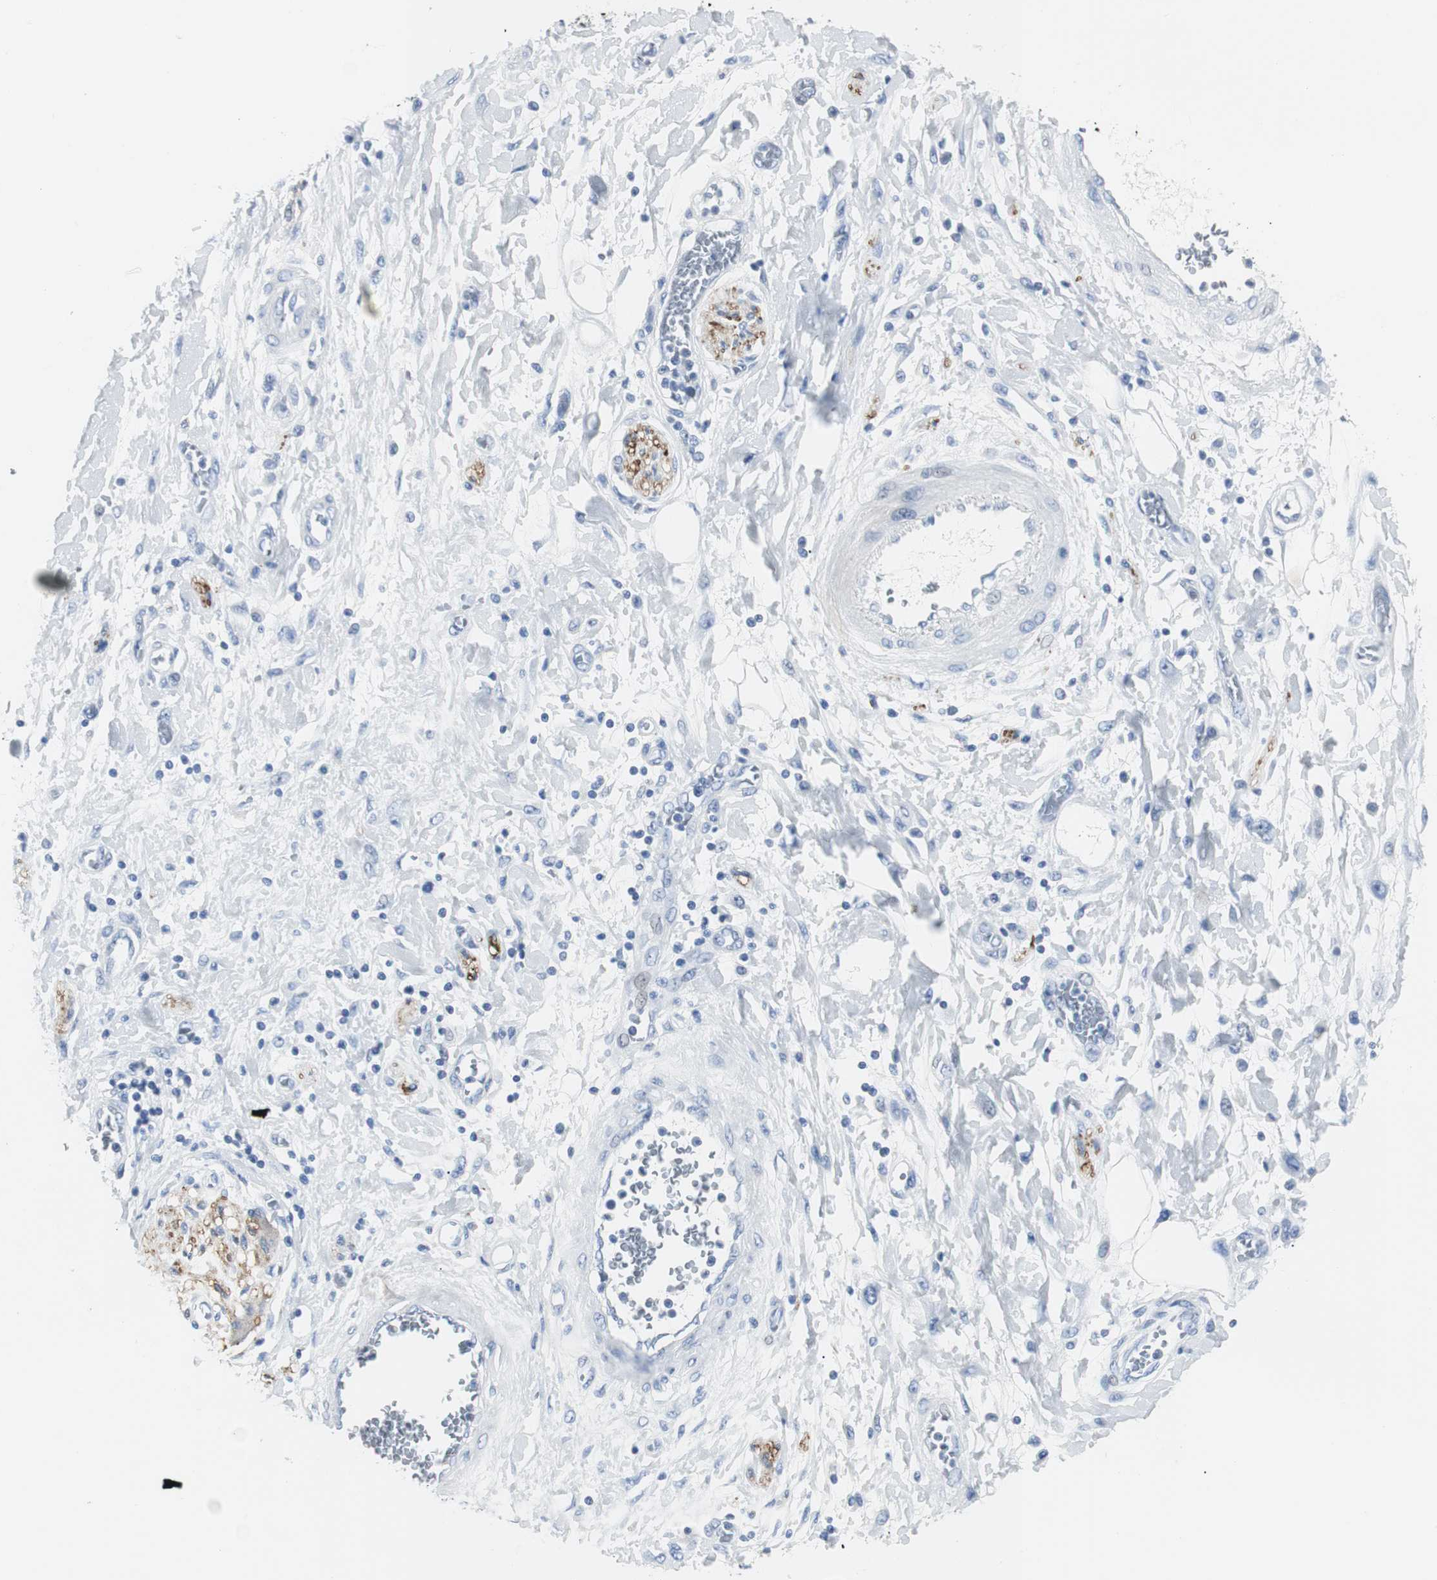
{"staining": {"intensity": "negative", "quantity": "none", "location": "none"}, "tissue": "pancreatic cancer", "cell_type": "Tumor cells", "image_type": "cancer", "snomed": [{"axis": "morphology", "description": "Adenocarcinoma, NOS"}, {"axis": "topography", "description": "Pancreas"}], "caption": "Pancreatic cancer was stained to show a protein in brown. There is no significant positivity in tumor cells.", "gene": "GAP43", "patient": {"sex": "female", "age": 70}}